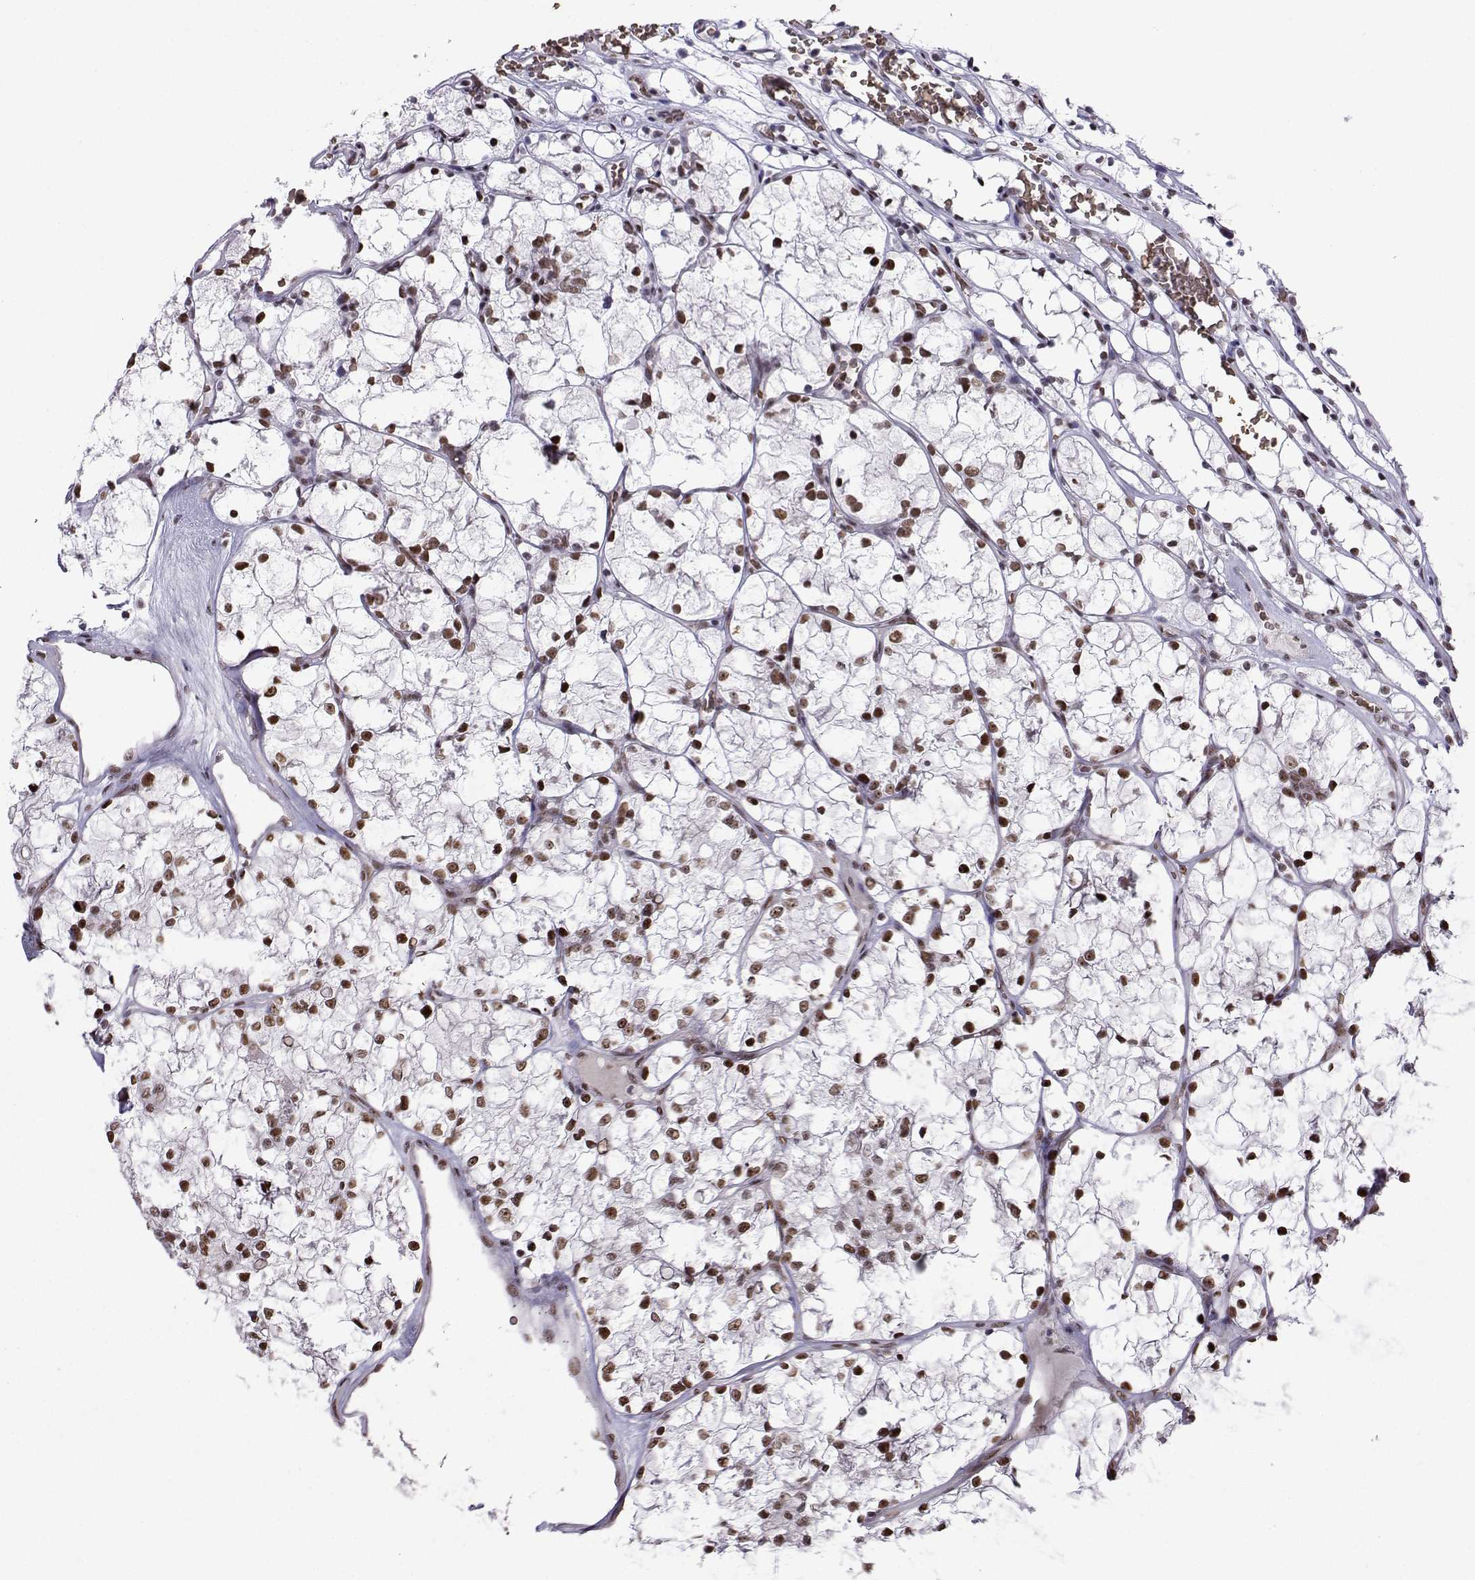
{"staining": {"intensity": "moderate", "quantity": ">75%", "location": "nuclear"}, "tissue": "renal cancer", "cell_type": "Tumor cells", "image_type": "cancer", "snomed": [{"axis": "morphology", "description": "Adenocarcinoma, NOS"}, {"axis": "topography", "description": "Kidney"}], "caption": "The image demonstrates staining of renal cancer (adenocarcinoma), revealing moderate nuclear protein expression (brown color) within tumor cells.", "gene": "CCNK", "patient": {"sex": "female", "age": 69}}